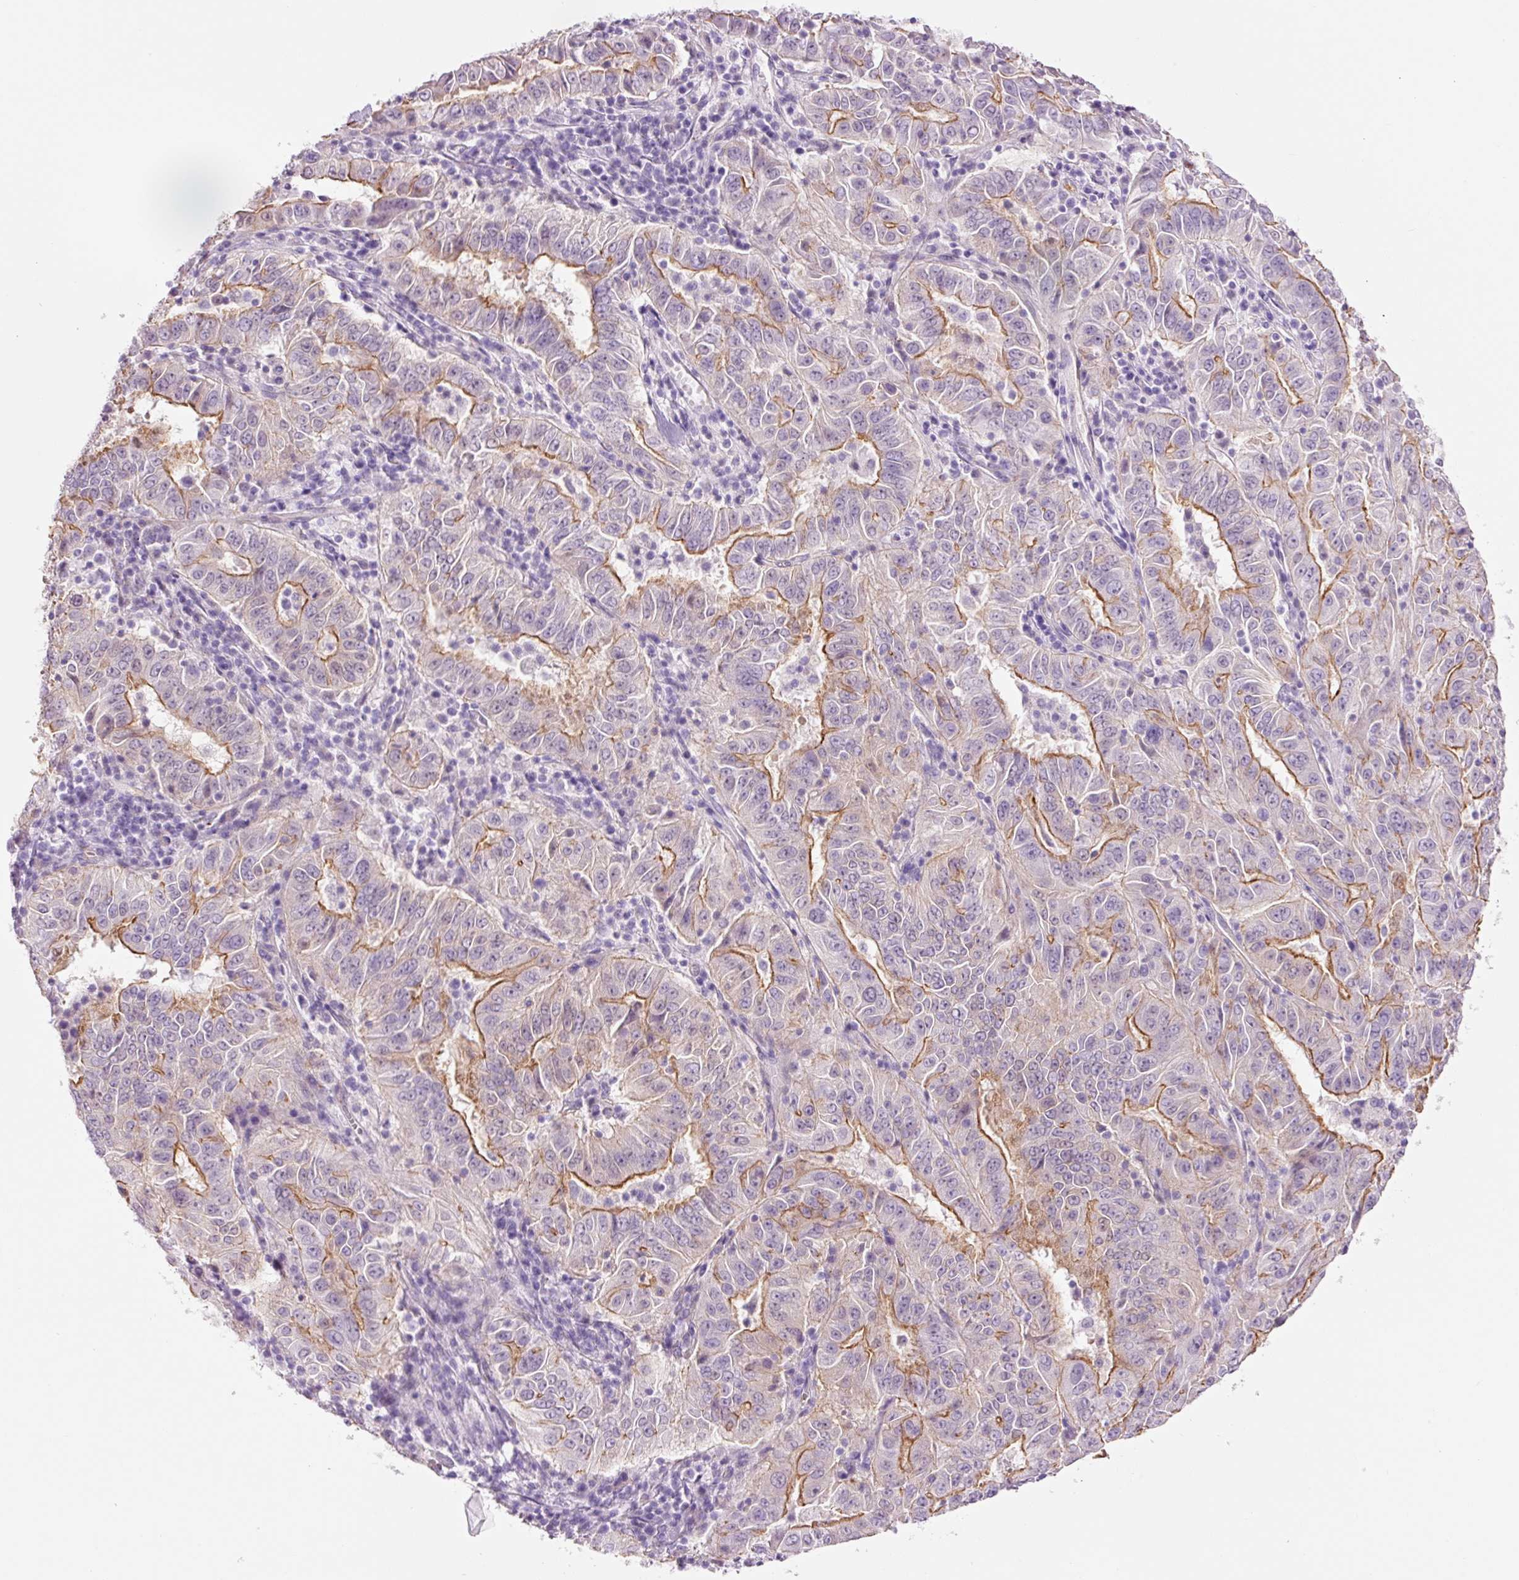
{"staining": {"intensity": "moderate", "quantity": "25%-75%", "location": "cytoplasmic/membranous"}, "tissue": "pancreatic cancer", "cell_type": "Tumor cells", "image_type": "cancer", "snomed": [{"axis": "morphology", "description": "Adenocarcinoma, NOS"}, {"axis": "topography", "description": "Pancreas"}], "caption": "Pancreatic adenocarcinoma stained with DAB (3,3'-diaminobenzidine) immunohistochemistry reveals medium levels of moderate cytoplasmic/membranous positivity in approximately 25%-75% of tumor cells.", "gene": "HSPA4L", "patient": {"sex": "male", "age": 63}}